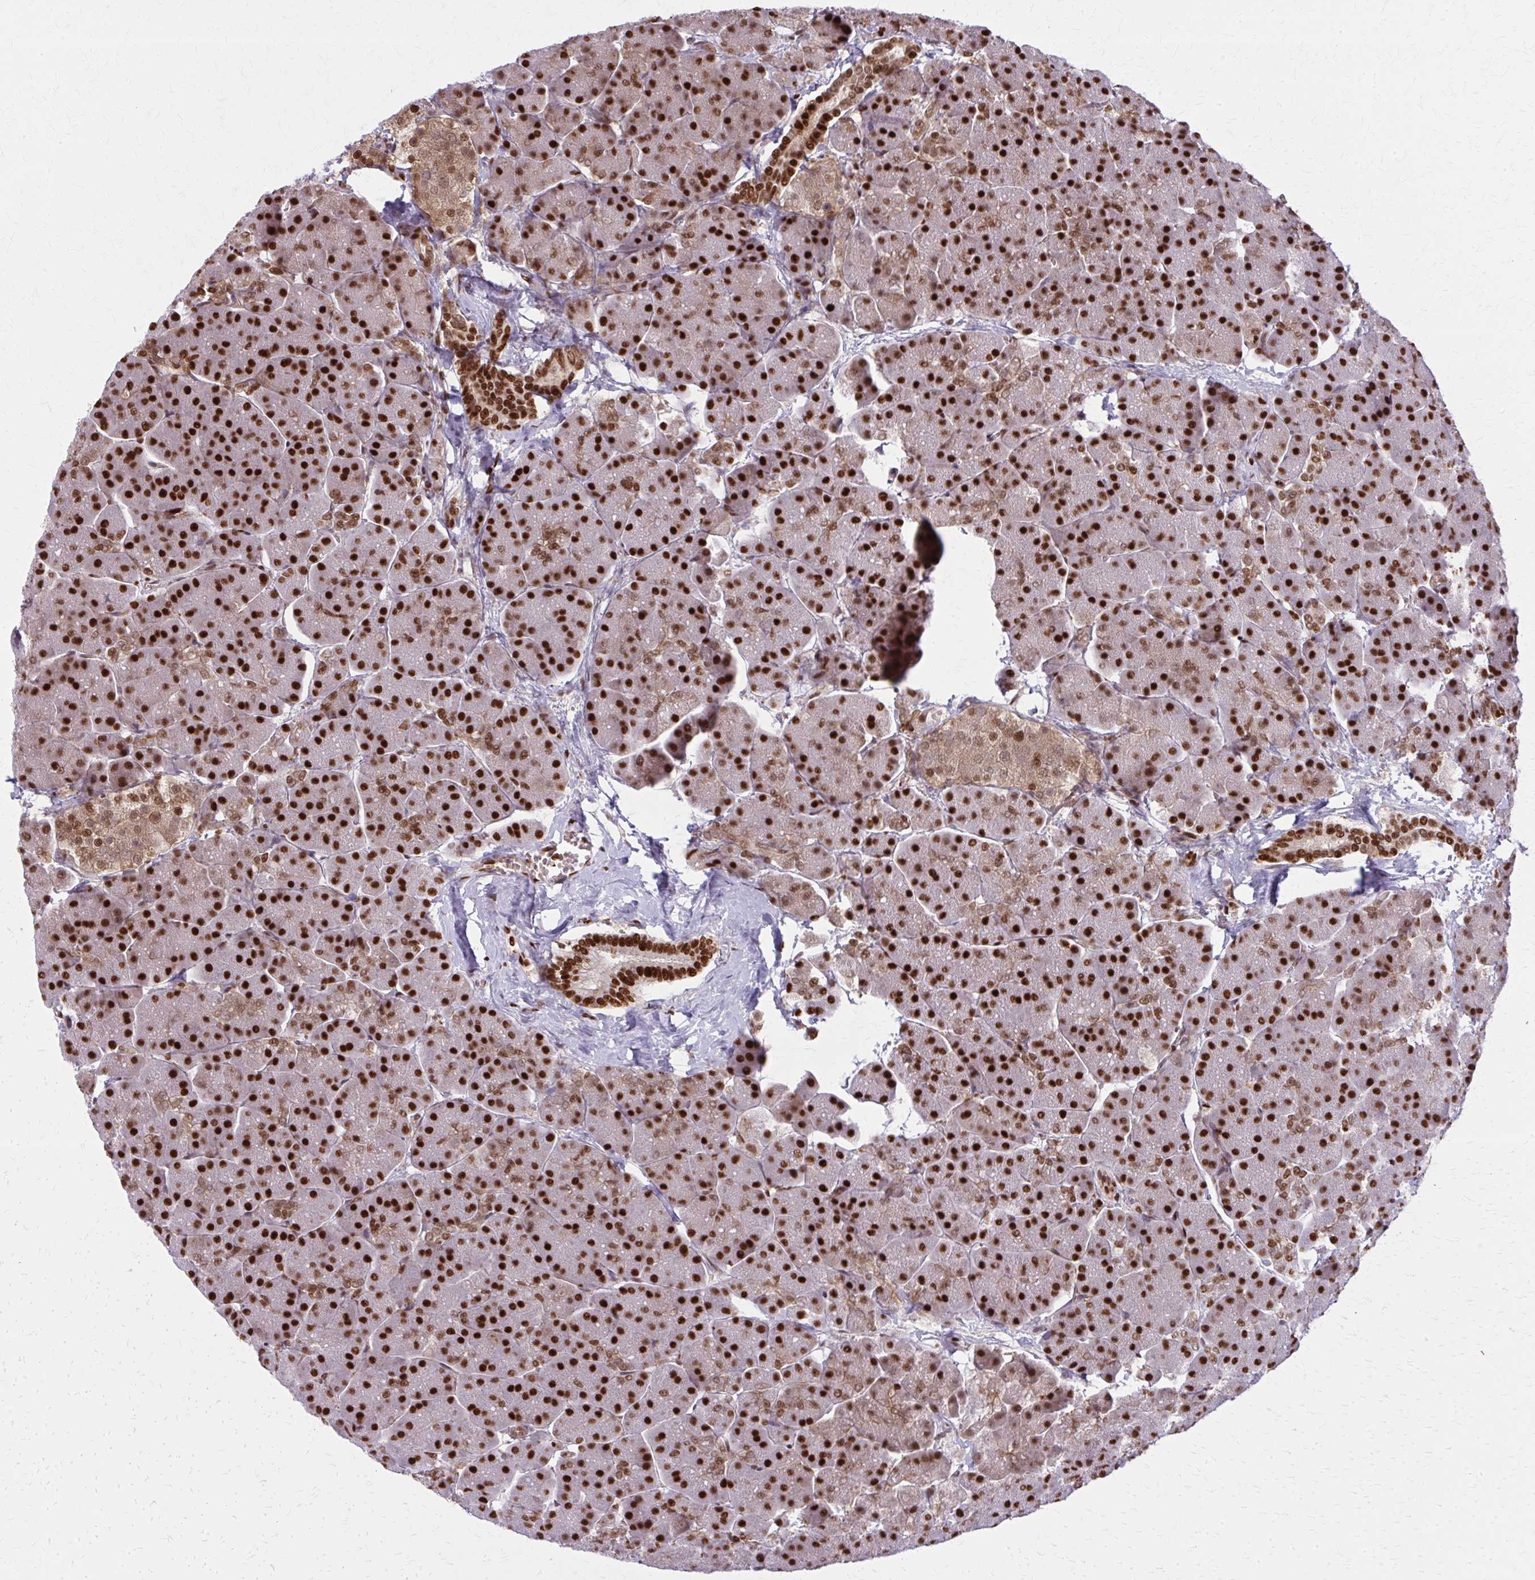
{"staining": {"intensity": "strong", "quantity": ">75%", "location": "nuclear"}, "tissue": "pancreas", "cell_type": "Exocrine glandular cells", "image_type": "normal", "snomed": [{"axis": "morphology", "description": "Normal tissue, NOS"}, {"axis": "topography", "description": "Pancreas"}, {"axis": "topography", "description": "Peripheral nerve tissue"}], "caption": "Exocrine glandular cells reveal high levels of strong nuclear expression in about >75% of cells in unremarkable human pancreas.", "gene": "ZNF559", "patient": {"sex": "male", "age": 54}}